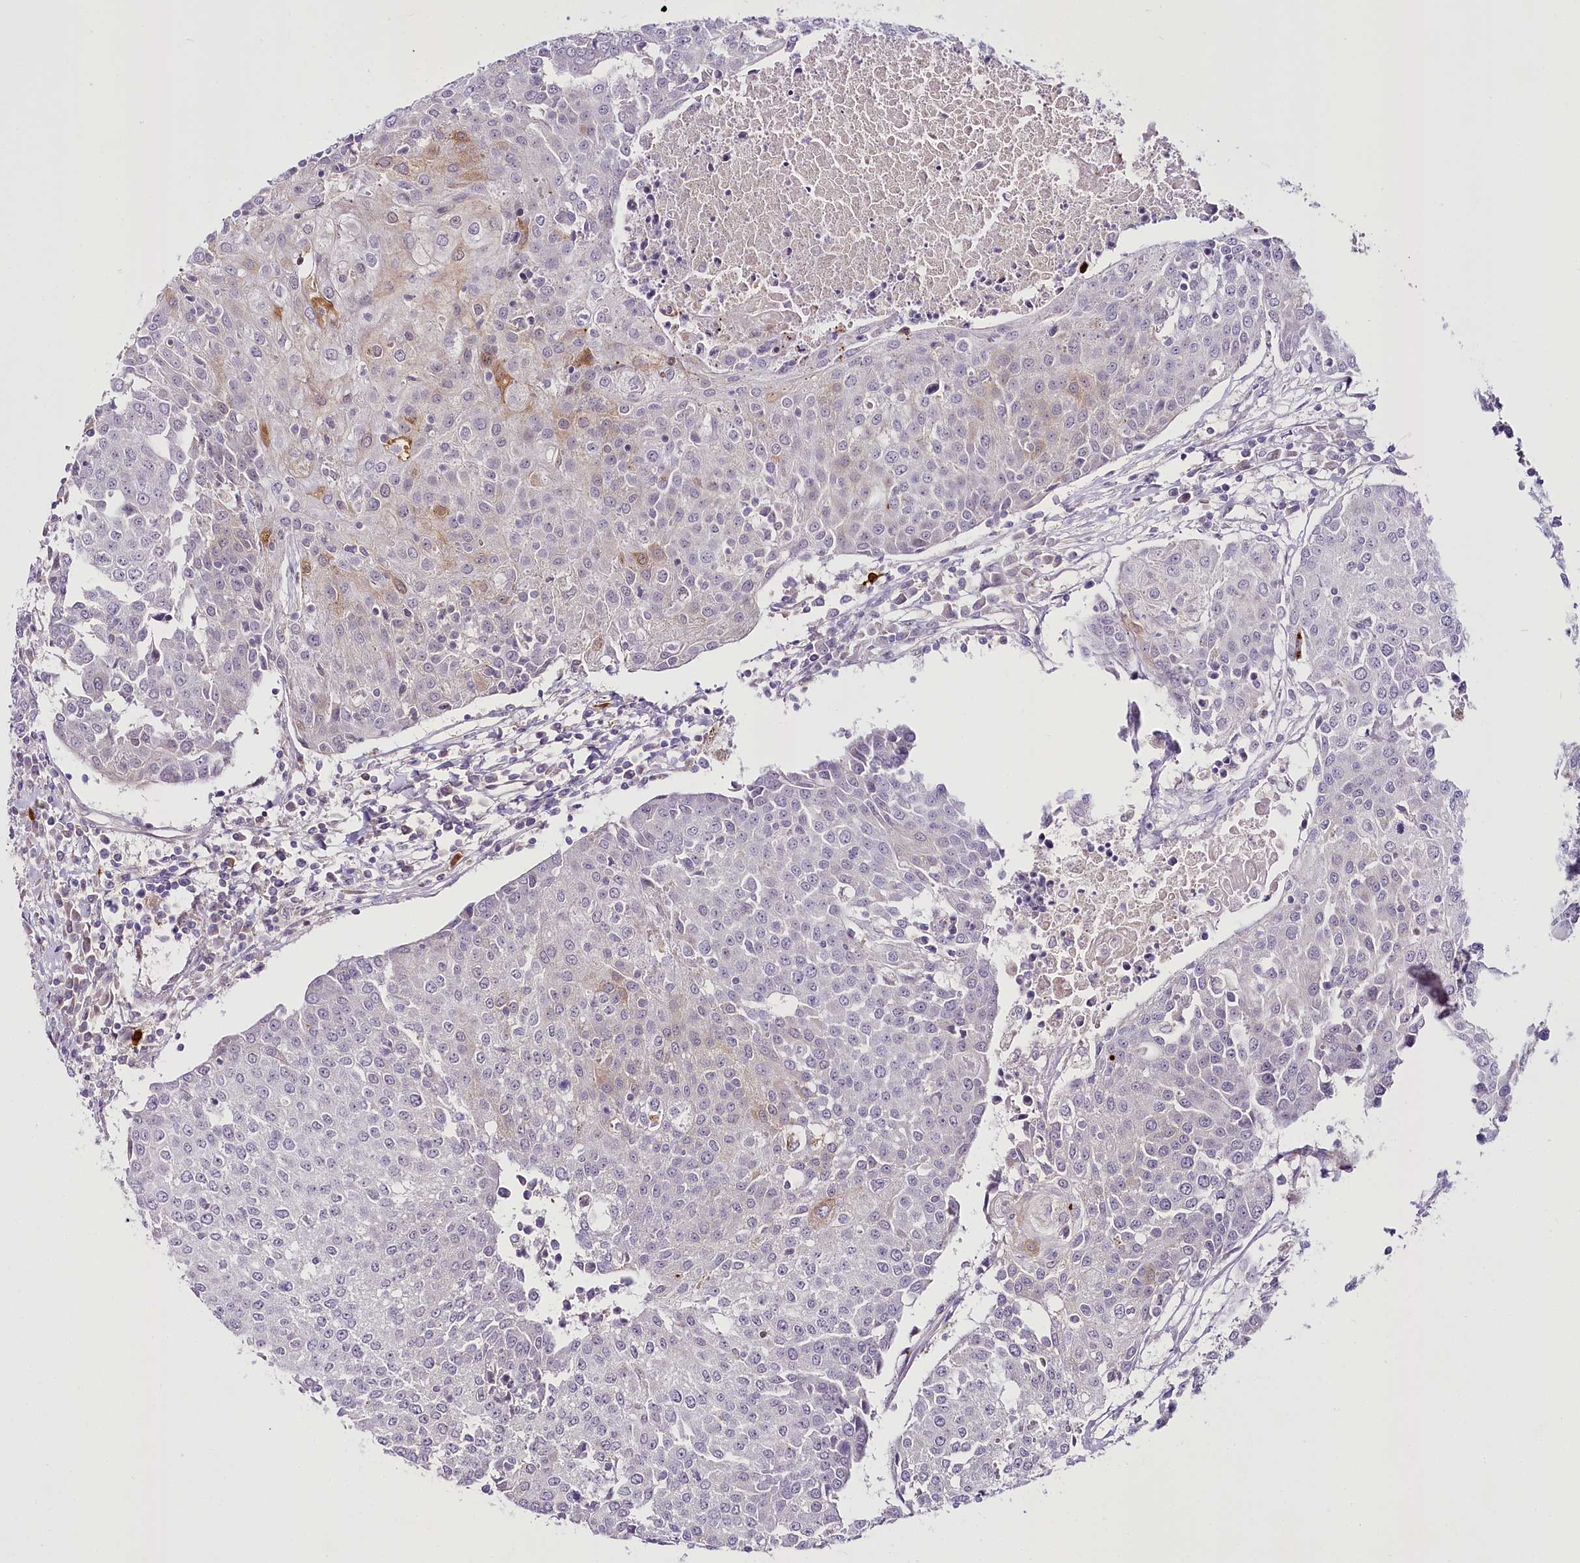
{"staining": {"intensity": "weak", "quantity": "<25%", "location": "cytoplasmic/membranous"}, "tissue": "urothelial cancer", "cell_type": "Tumor cells", "image_type": "cancer", "snomed": [{"axis": "morphology", "description": "Urothelial carcinoma, High grade"}, {"axis": "topography", "description": "Urinary bladder"}], "caption": "DAB (3,3'-diaminobenzidine) immunohistochemical staining of urothelial cancer displays no significant expression in tumor cells.", "gene": "VWA5A", "patient": {"sex": "female", "age": 85}}